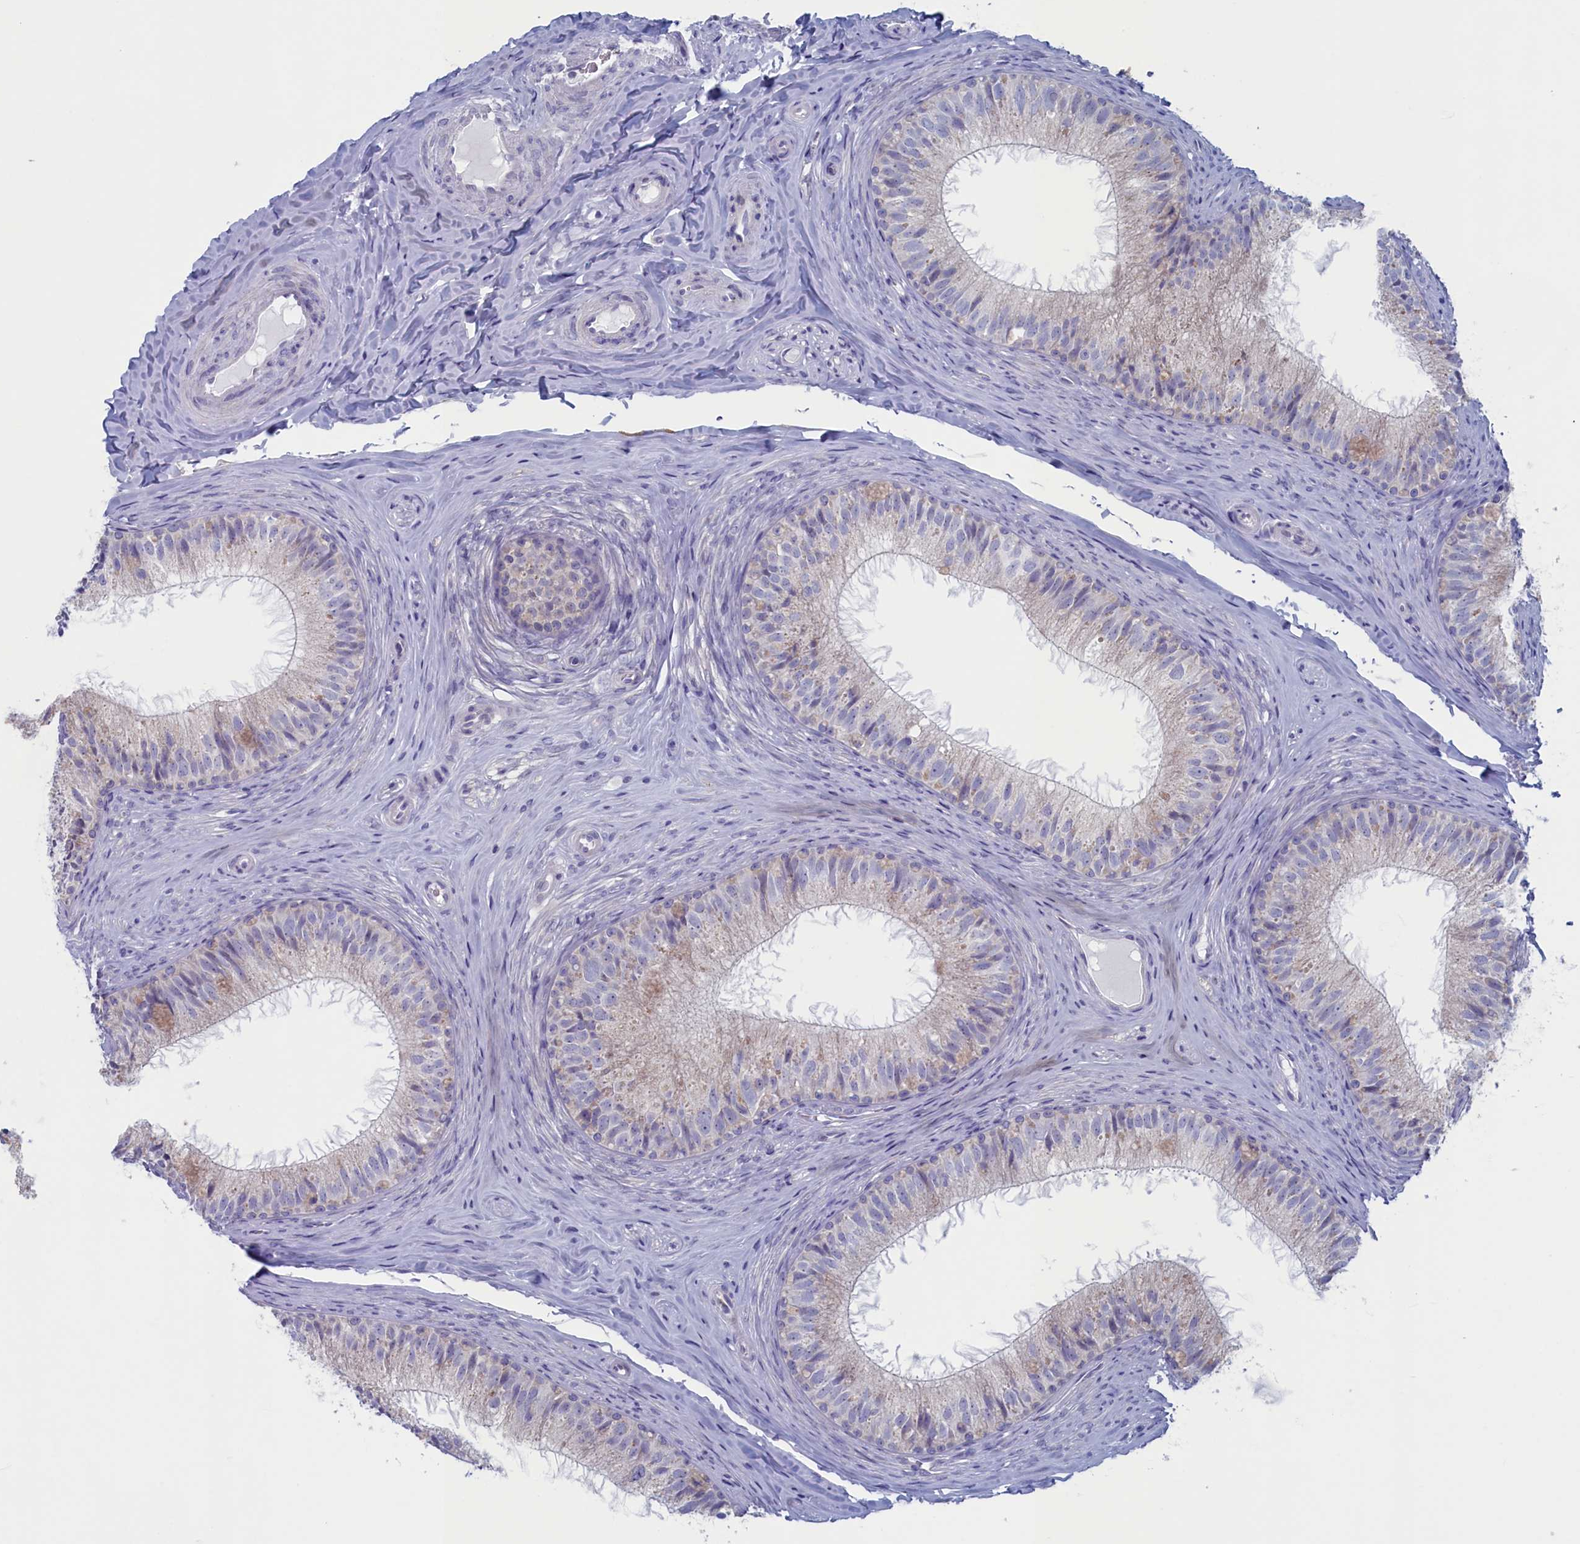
{"staining": {"intensity": "negative", "quantity": "none", "location": "none"}, "tissue": "epididymis", "cell_type": "Glandular cells", "image_type": "normal", "snomed": [{"axis": "morphology", "description": "Normal tissue, NOS"}, {"axis": "topography", "description": "Epididymis"}], "caption": "Protein analysis of unremarkable epididymis exhibits no significant staining in glandular cells. The staining was performed using DAB (3,3'-diaminobenzidine) to visualize the protein expression in brown, while the nuclei were stained in blue with hematoxylin (Magnification: 20x).", "gene": "WDR76", "patient": {"sex": "male", "age": 34}}